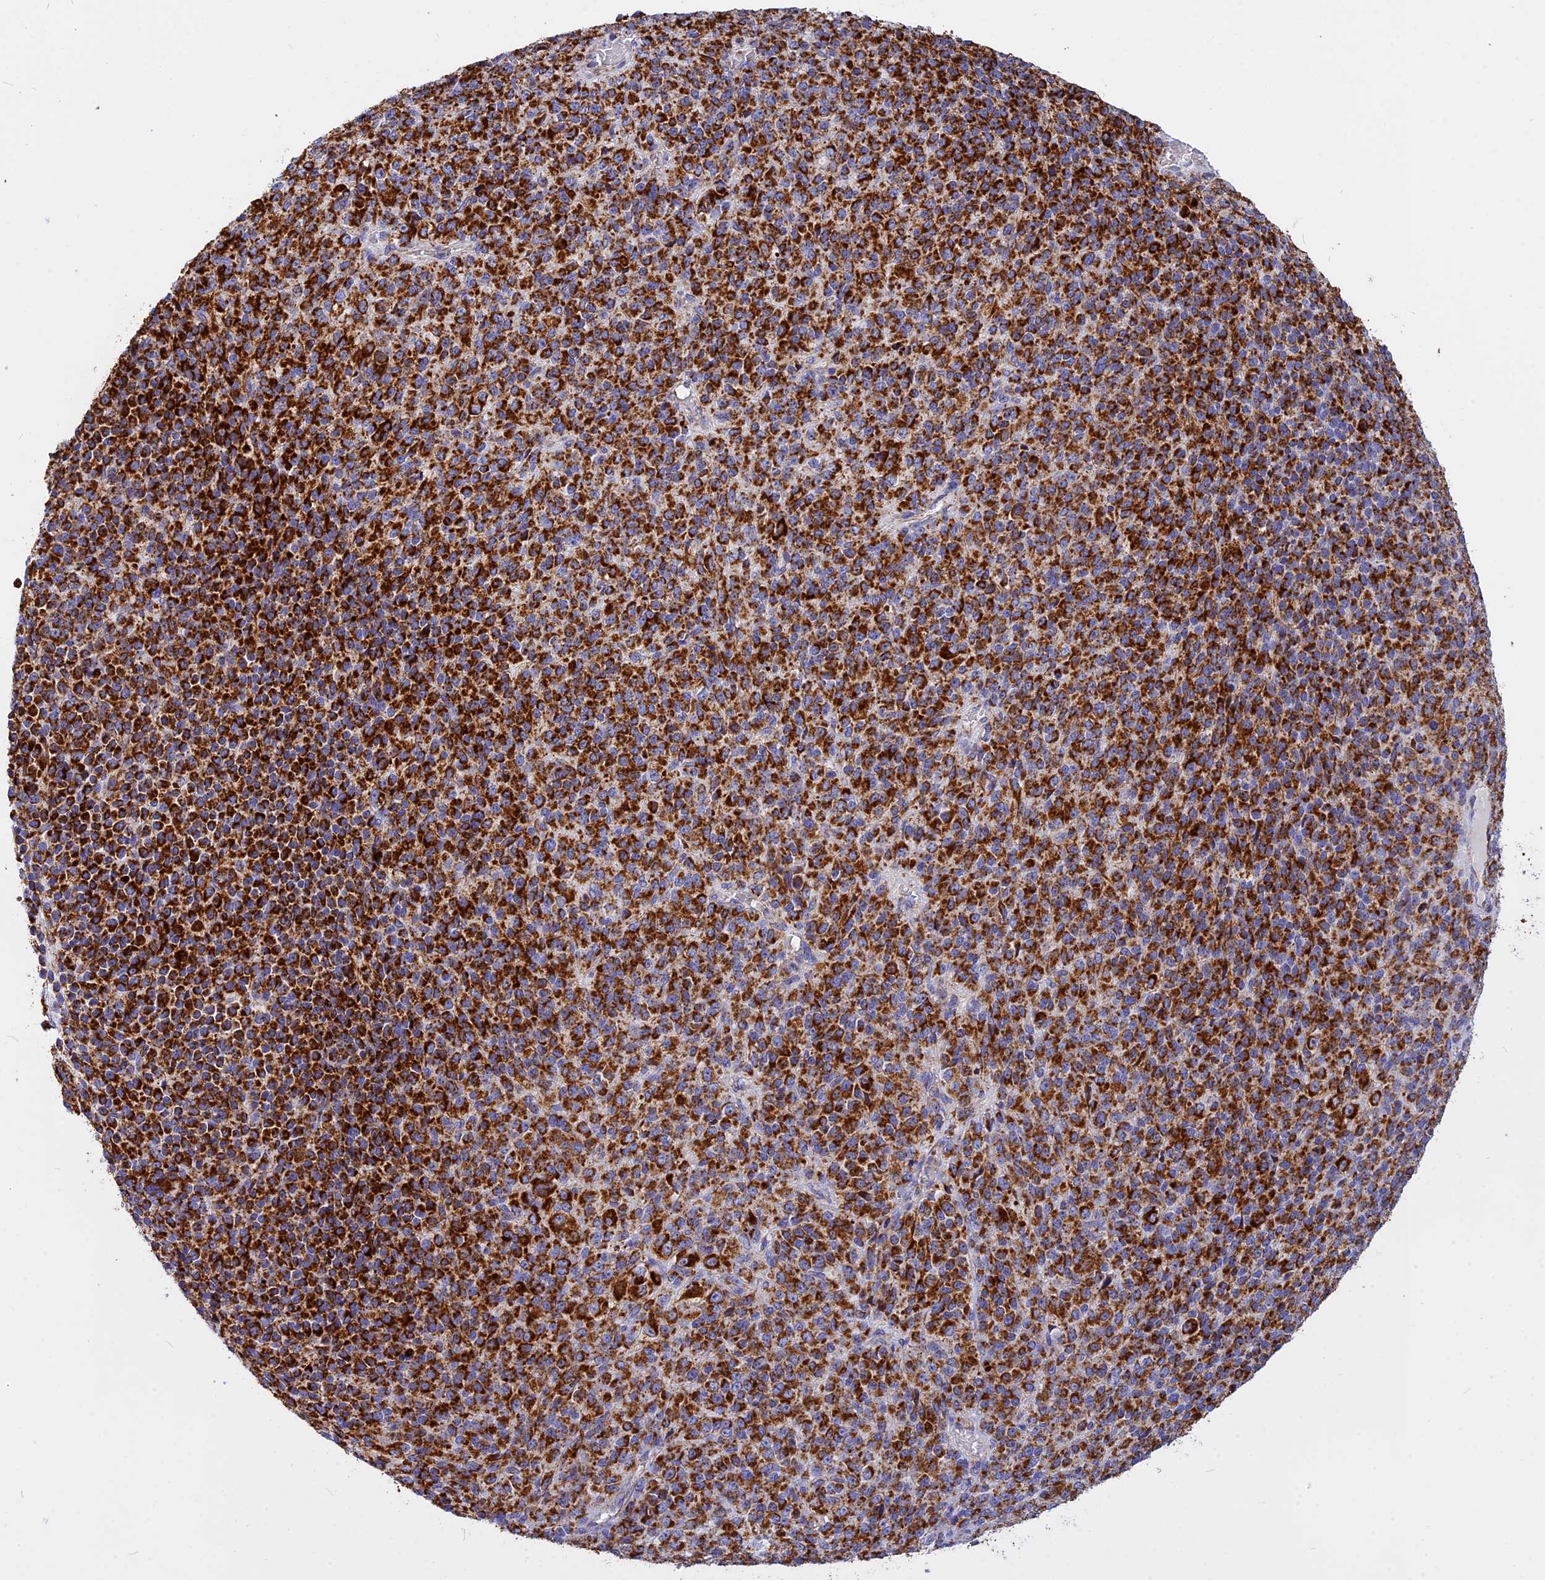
{"staining": {"intensity": "strong", "quantity": ">75%", "location": "cytoplasmic/membranous"}, "tissue": "melanoma", "cell_type": "Tumor cells", "image_type": "cancer", "snomed": [{"axis": "morphology", "description": "Malignant melanoma, Metastatic site"}, {"axis": "topography", "description": "Brain"}], "caption": "This is an image of IHC staining of malignant melanoma (metastatic site), which shows strong expression in the cytoplasmic/membranous of tumor cells.", "gene": "VDAC2", "patient": {"sex": "female", "age": 56}}